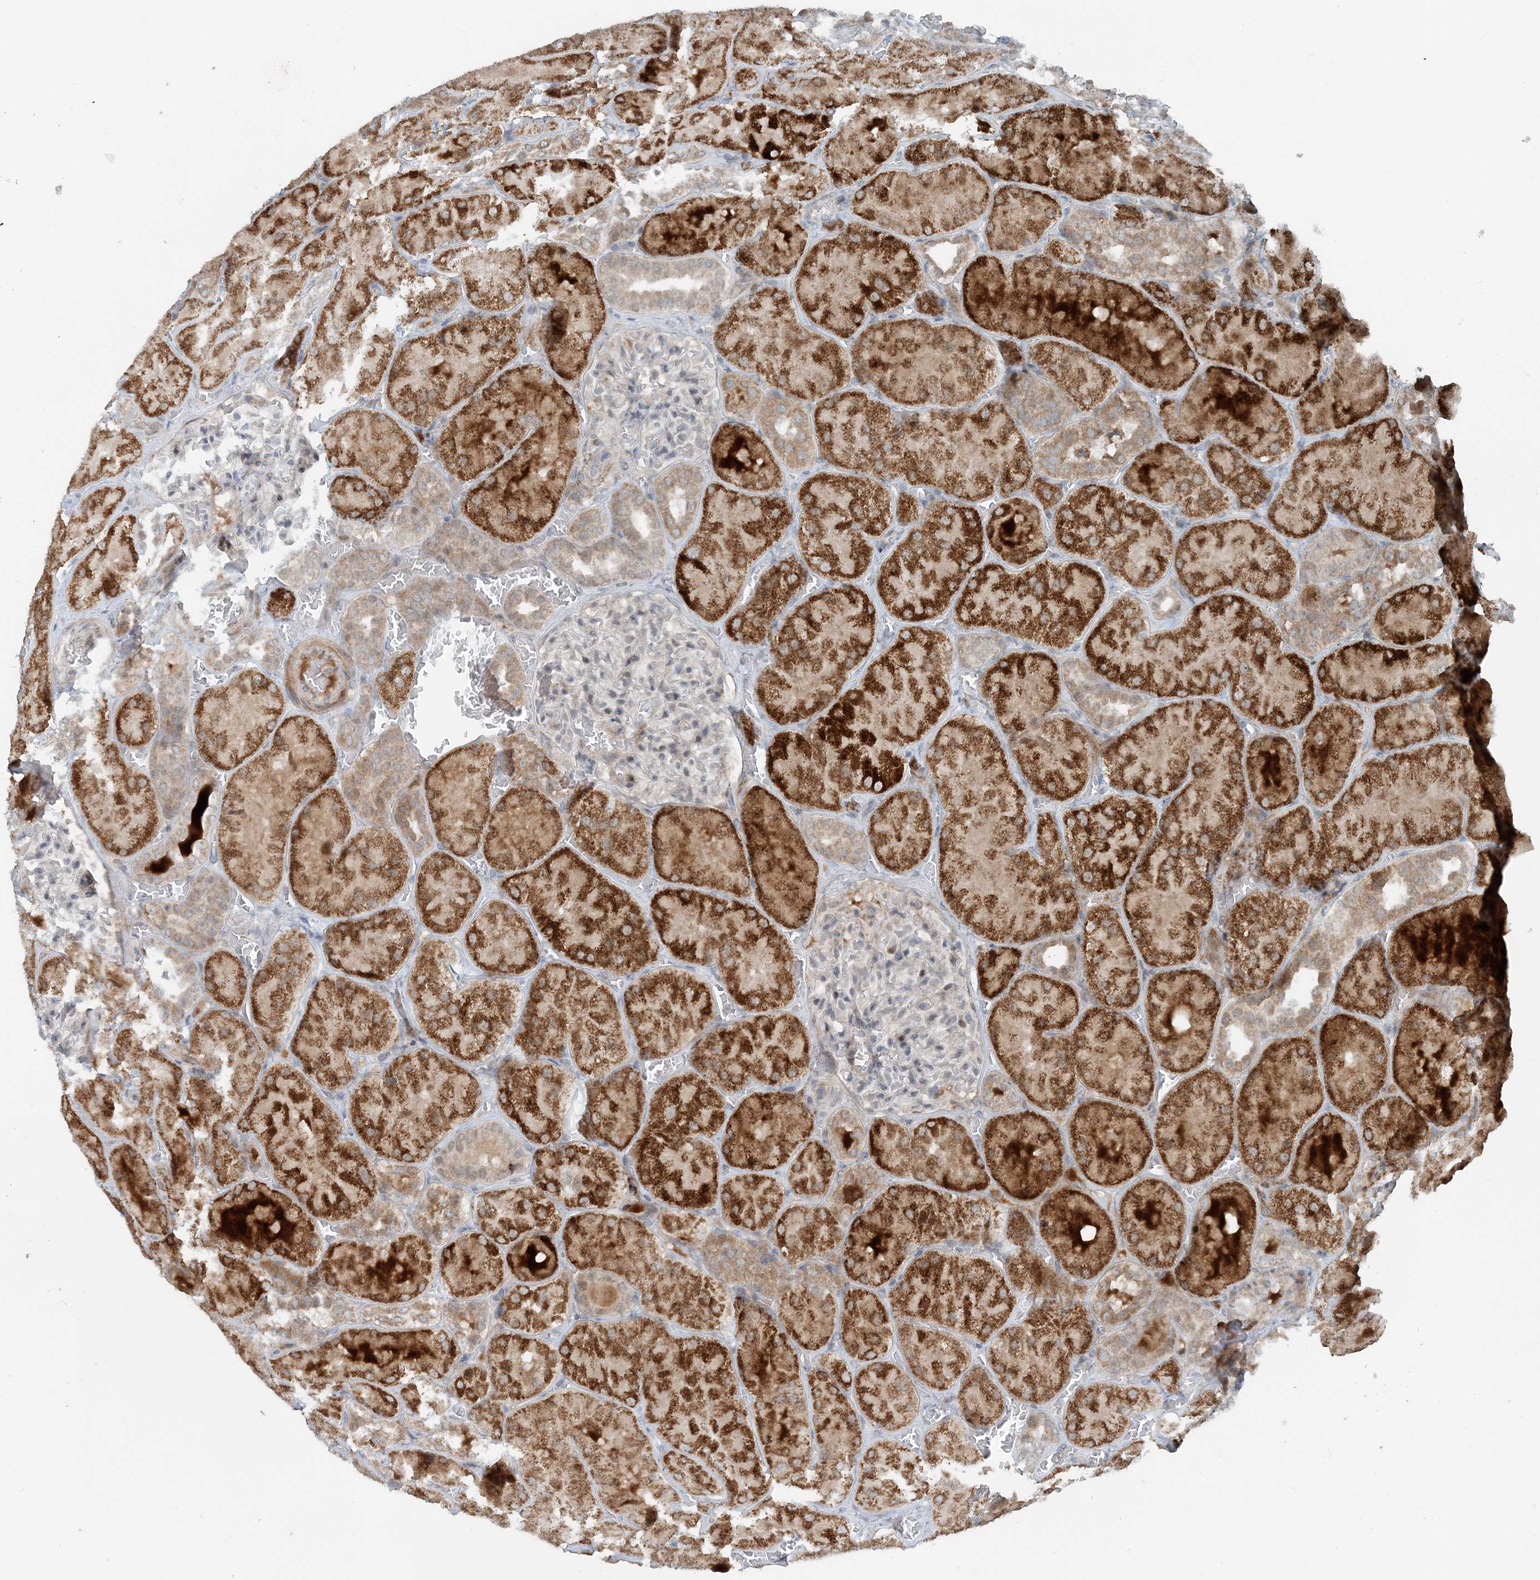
{"staining": {"intensity": "negative", "quantity": "none", "location": "none"}, "tissue": "kidney", "cell_type": "Cells in glomeruli", "image_type": "normal", "snomed": [{"axis": "morphology", "description": "Normal tissue, NOS"}, {"axis": "topography", "description": "Kidney"}], "caption": "DAB (3,3'-diaminobenzidine) immunohistochemical staining of normal kidney exhibits no significant staining in cells in glomeruli.", "gene": "MITD1", "patient": {"sex": "male", "age": 28}}